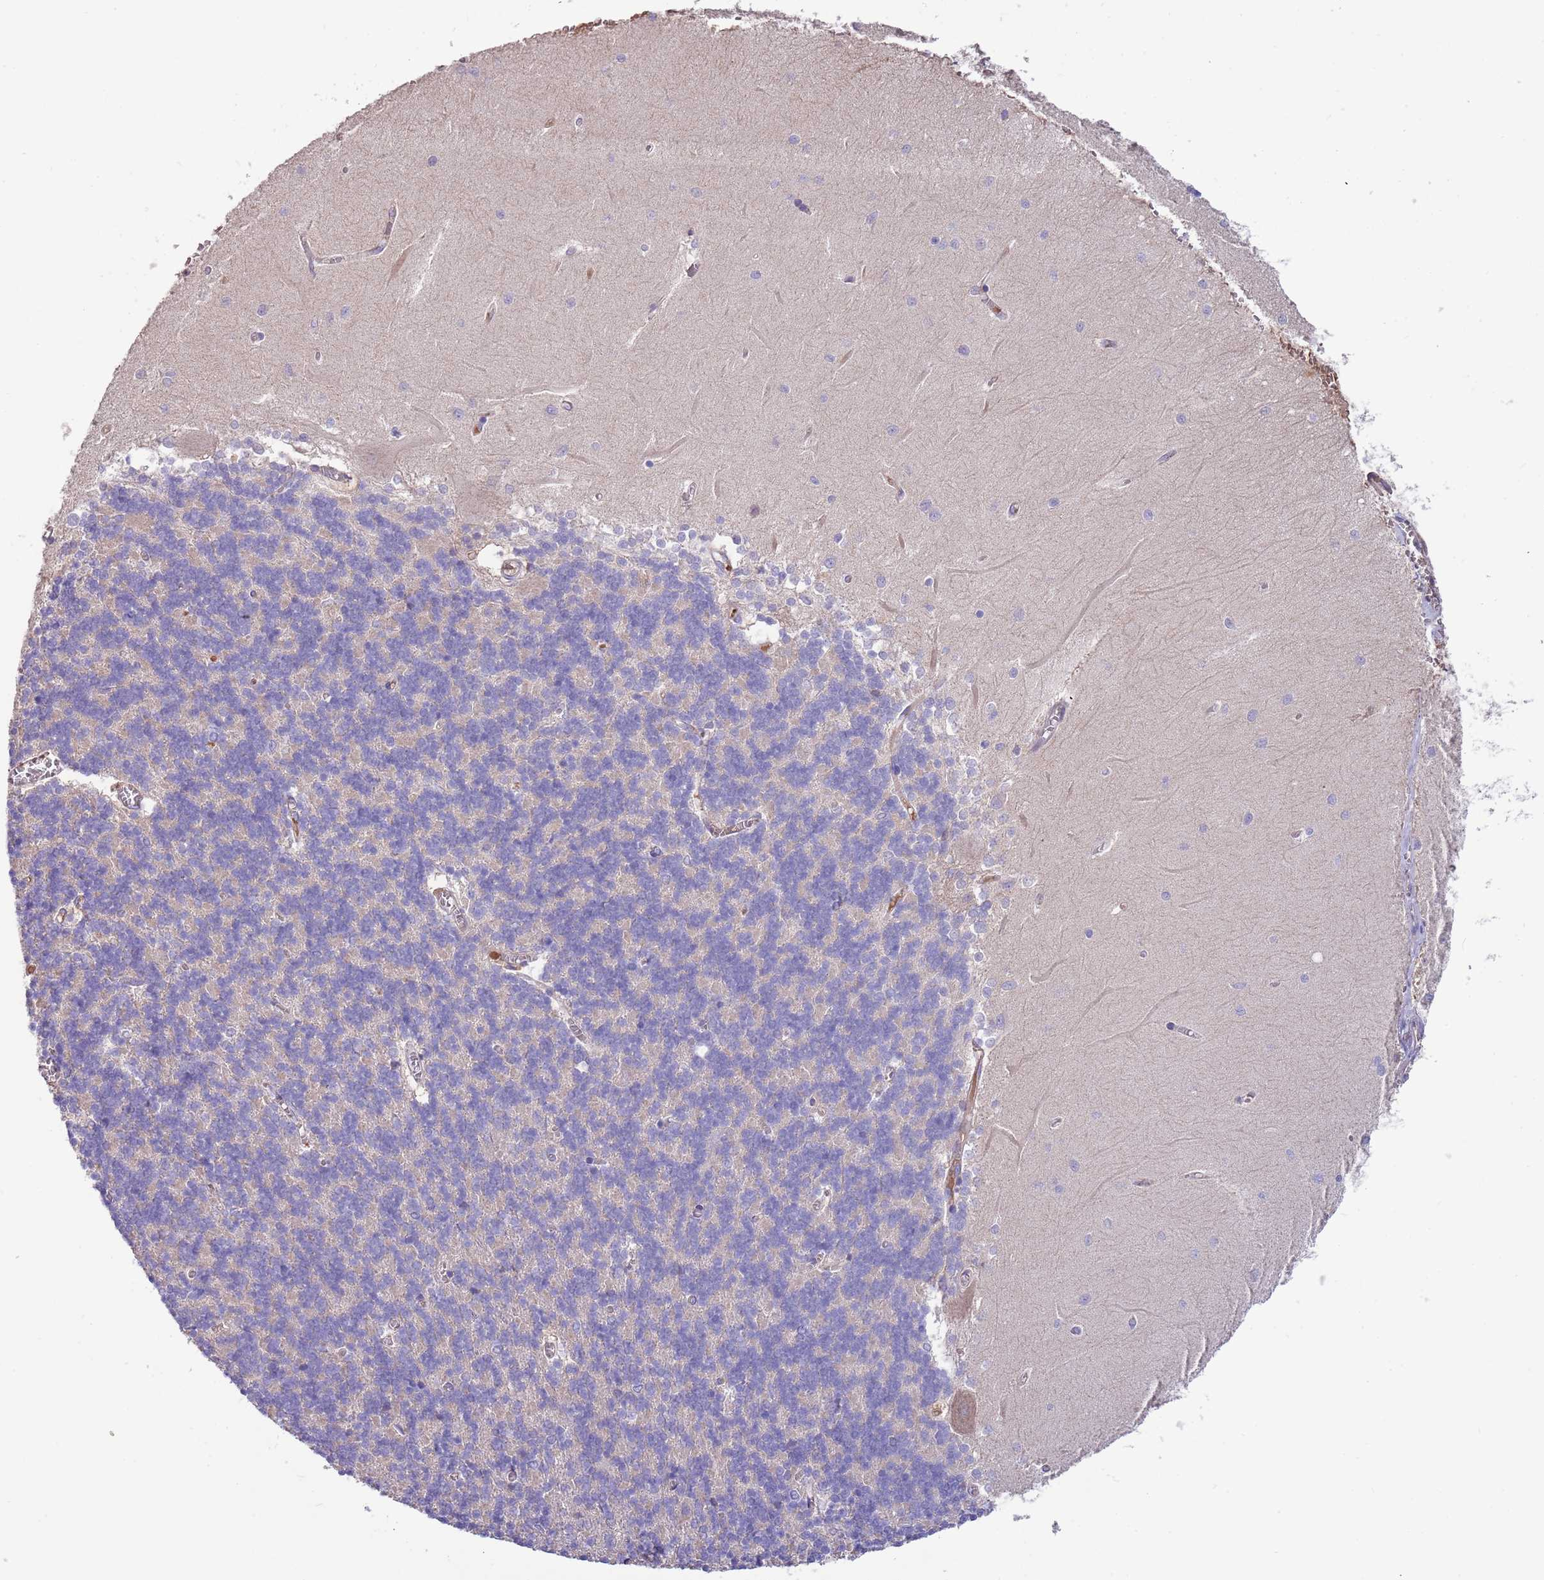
{"staining": {"intensity": "negative", "quantity": "none", "location": "none"}, "tissue": "cerebellum", "cell_type": "Cells in granular layer", "image_type": "normal", "snomed": [{"axis": "morphology", "description": "Normal tissue, NOS"}, {"axis": "topography", "description": "Cerebellum"}], "caption": "Cerebellum was stained to show a protein in brown. There is no significant staining in cells in granular layer.", "gene": "TRMO", "patient": {"sex": "male", "age": 37}}